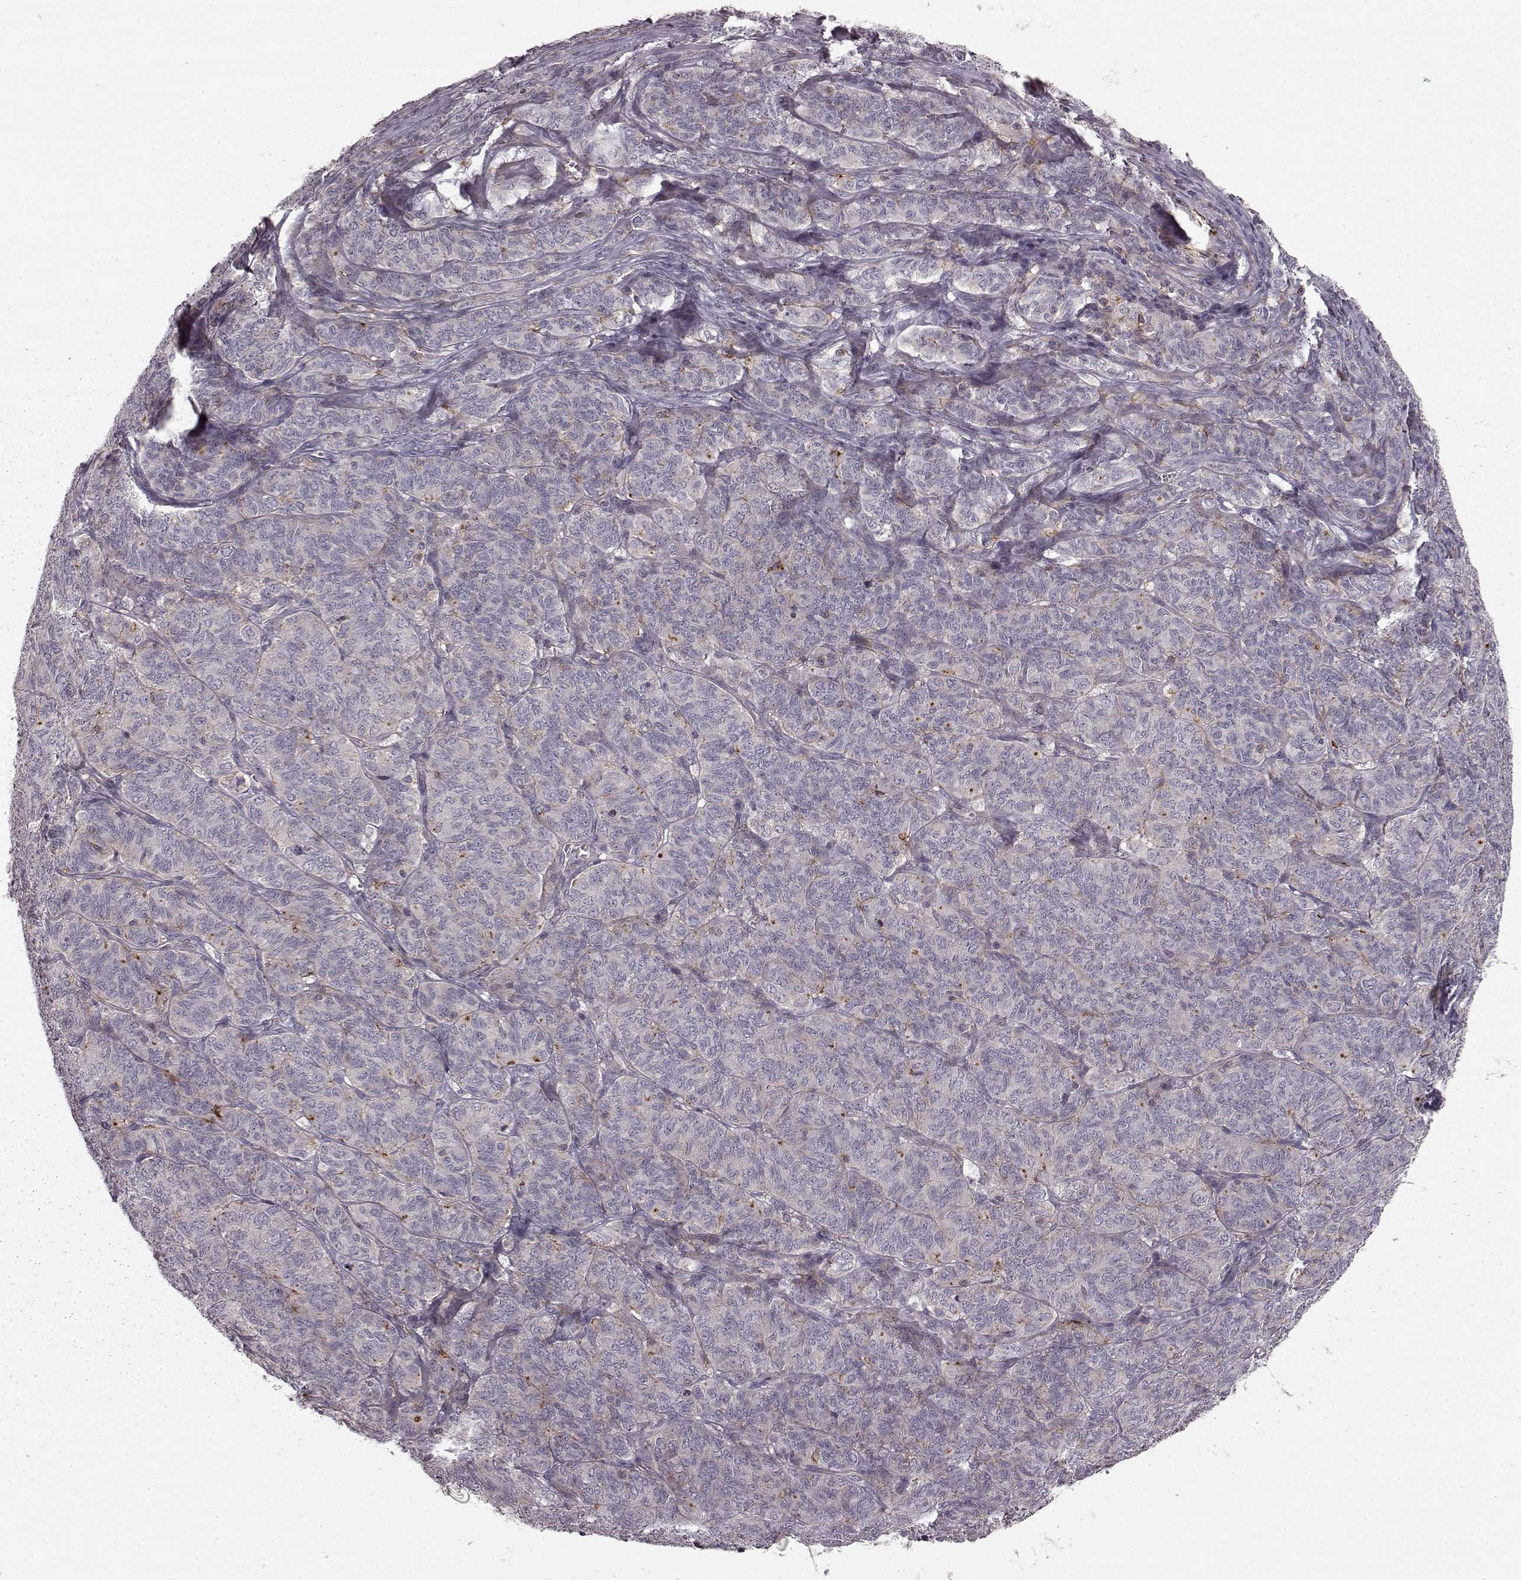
{"staining": {"intensity": "negative", "quantity": "none", "location": "none"}, "tissue": "ovarian cancer", "cell_type": "Tumor cells", "image_type": "cancer", "snomed": [{"axis": "morphology", "description": "Carcinoma, endometroid"}, {"axis": "topography", "description": "Ovary"}], "caption": "The image displays no significant positivity in tumor cells of ovarian cancer.", "gene": "SLC22A18", "patient": {"sex": "female", "age": 80}}